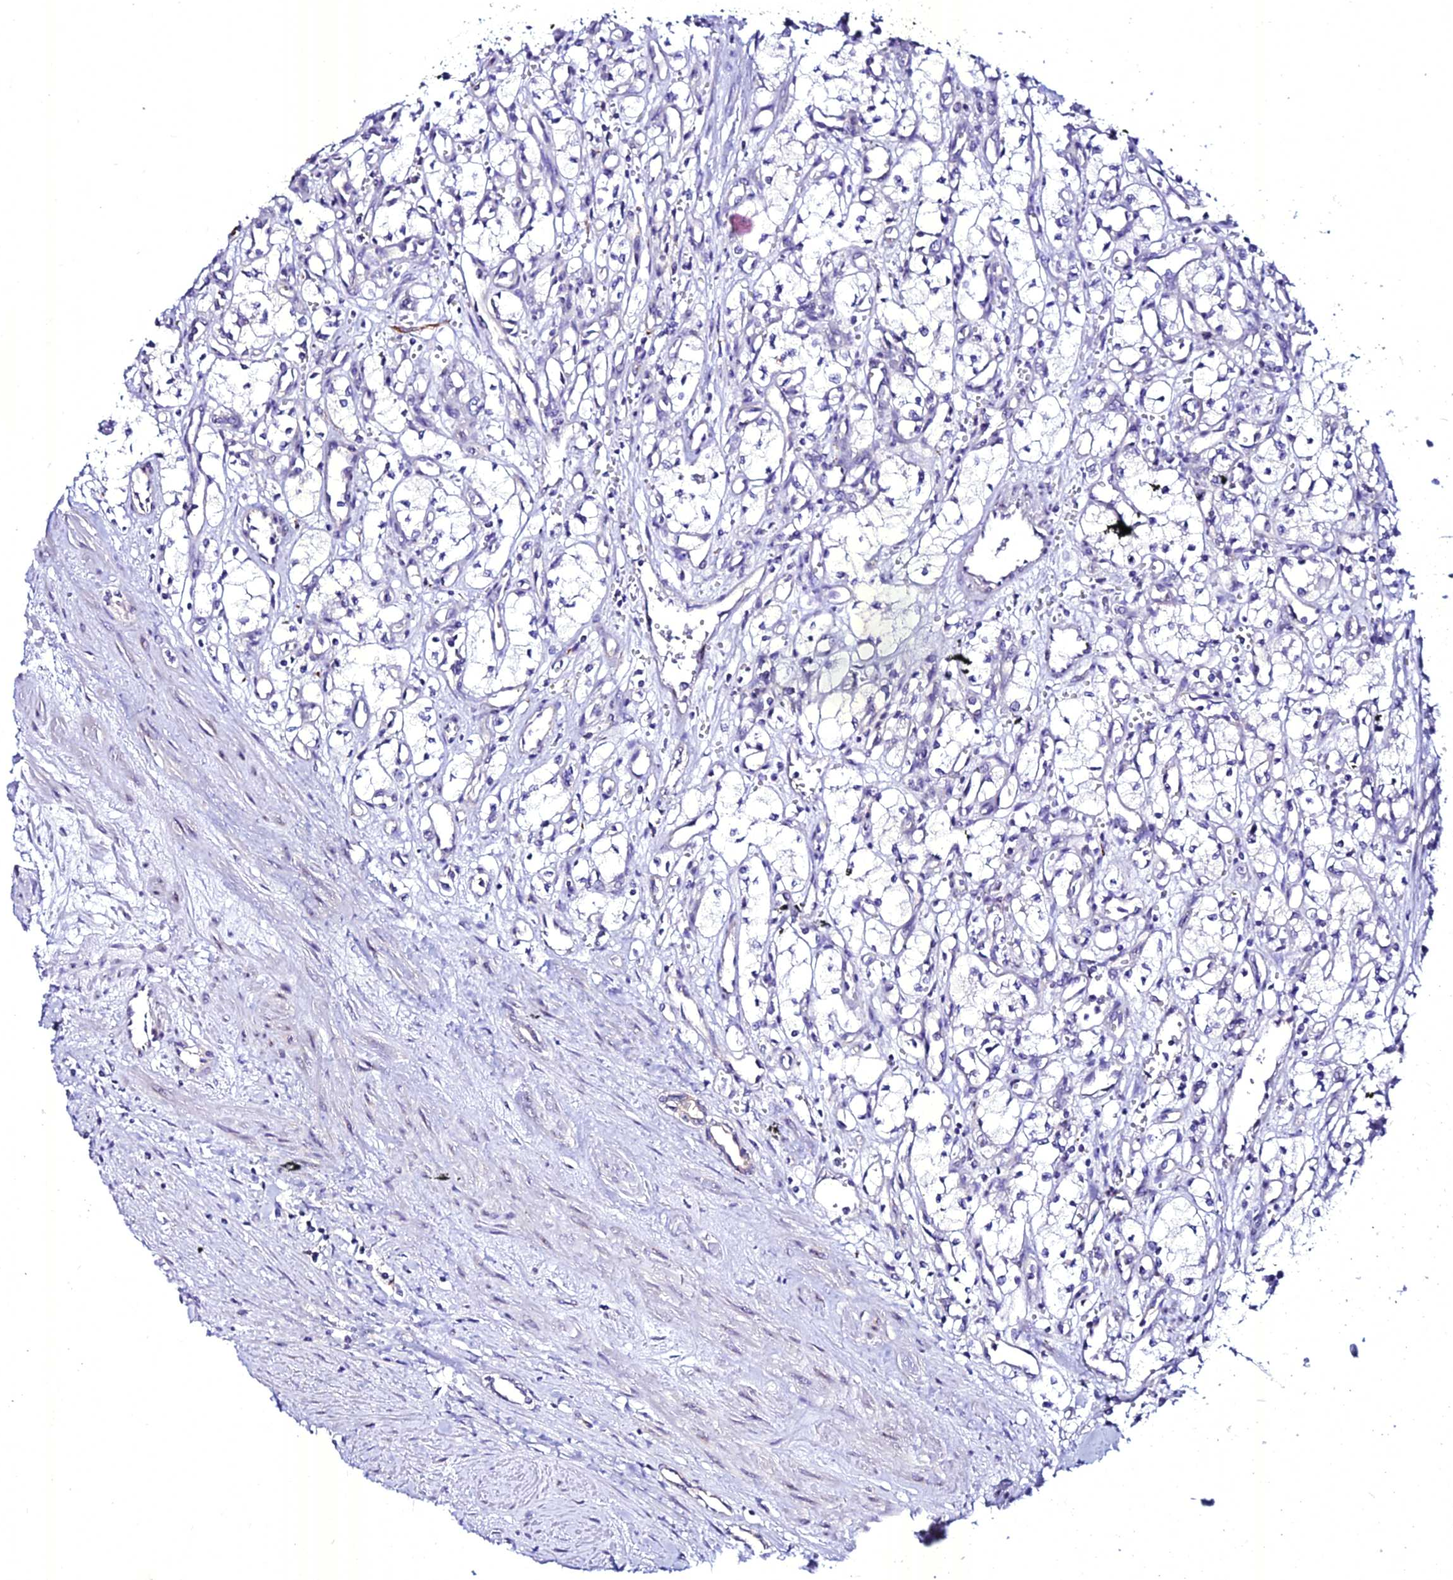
{"staining": {"intensity": "negative", "quantity": "none", "location": "none"}, "tissue": "renal cancer", "cell_type": "Tumor cells", "image_type": "cancer", "snomed": [{"axis": "morphology", "description": "Adenocarcinoma, NOS"}, {"axis": "topography", "description": "Kidney"}], "caption": "Immunohistochemistry (IHC) of renal cancer shows no staining in tumor cells. (Stains: DAB (3,3'-diaminobenzidine) IHC with hematoxylin counter stain, Microscopy: brightfield microscopy at high magnification).", "gene": "ATG16L2", "patient": {"sex": "male", "age": 59}}